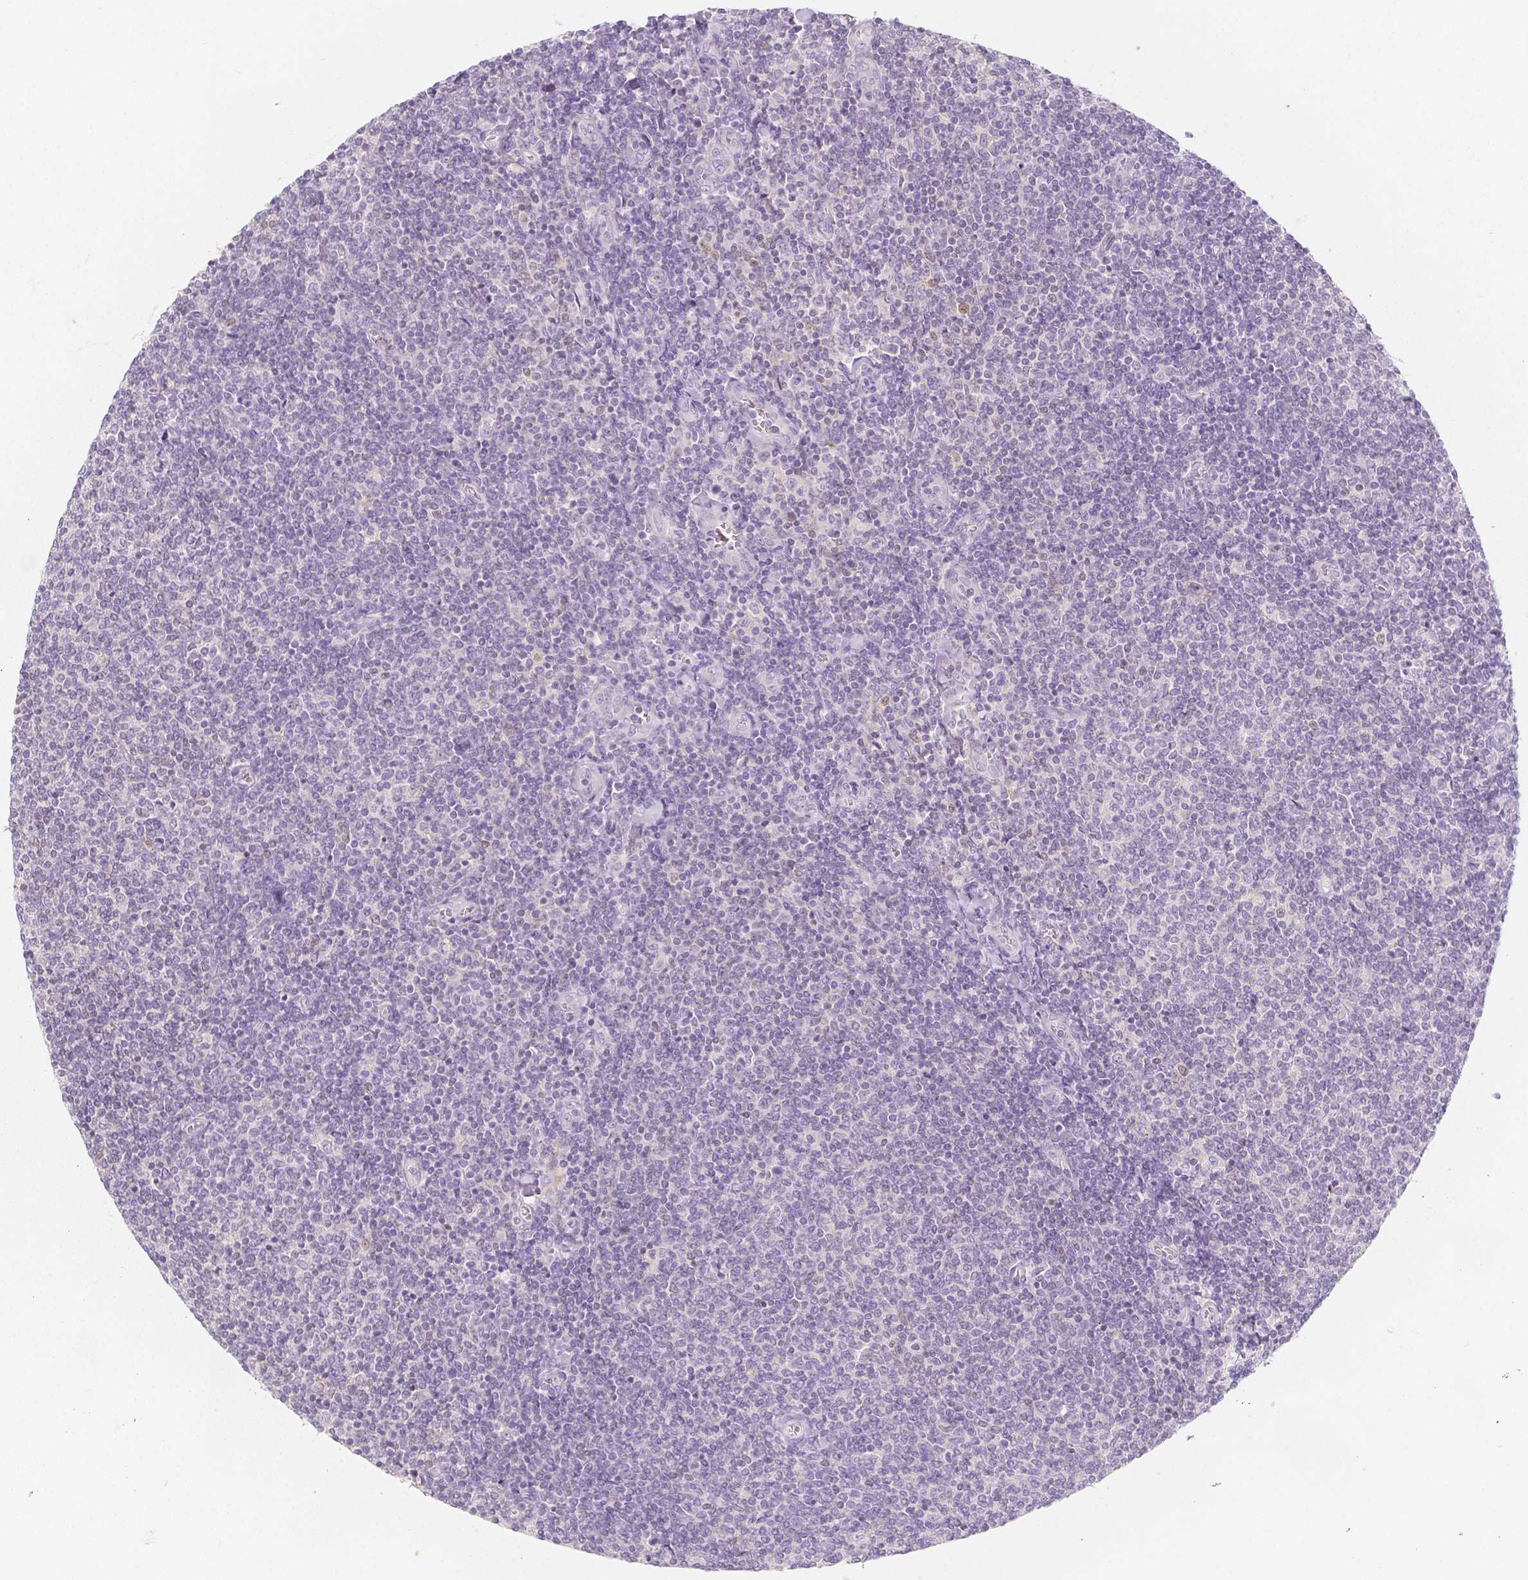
{"staining": {"intensity": "negative", "quantity": "none", "location": "none"}, "tissue": "lymphoma", "cell_type": "Tumor cells", "image_type": "cancer", "snomed": [{"axis": "morphology", "description": "Malignant lymphoma, non-Hodgkin's type, Low grade"}, {"axis": "topography", "description": "Lymph node"}], "caption": "Immunohistochemical staining of human low-grade malignant lymphoma, non-Hodgkin's type shows no significant expression in tumor cells. (DAB (3,3'-diaminobenzidine) immunohistochemistry (IHC) with hematoxylin counter stain).", "gene": "BATF", "patient": {"sex": "male", "age": 52}}